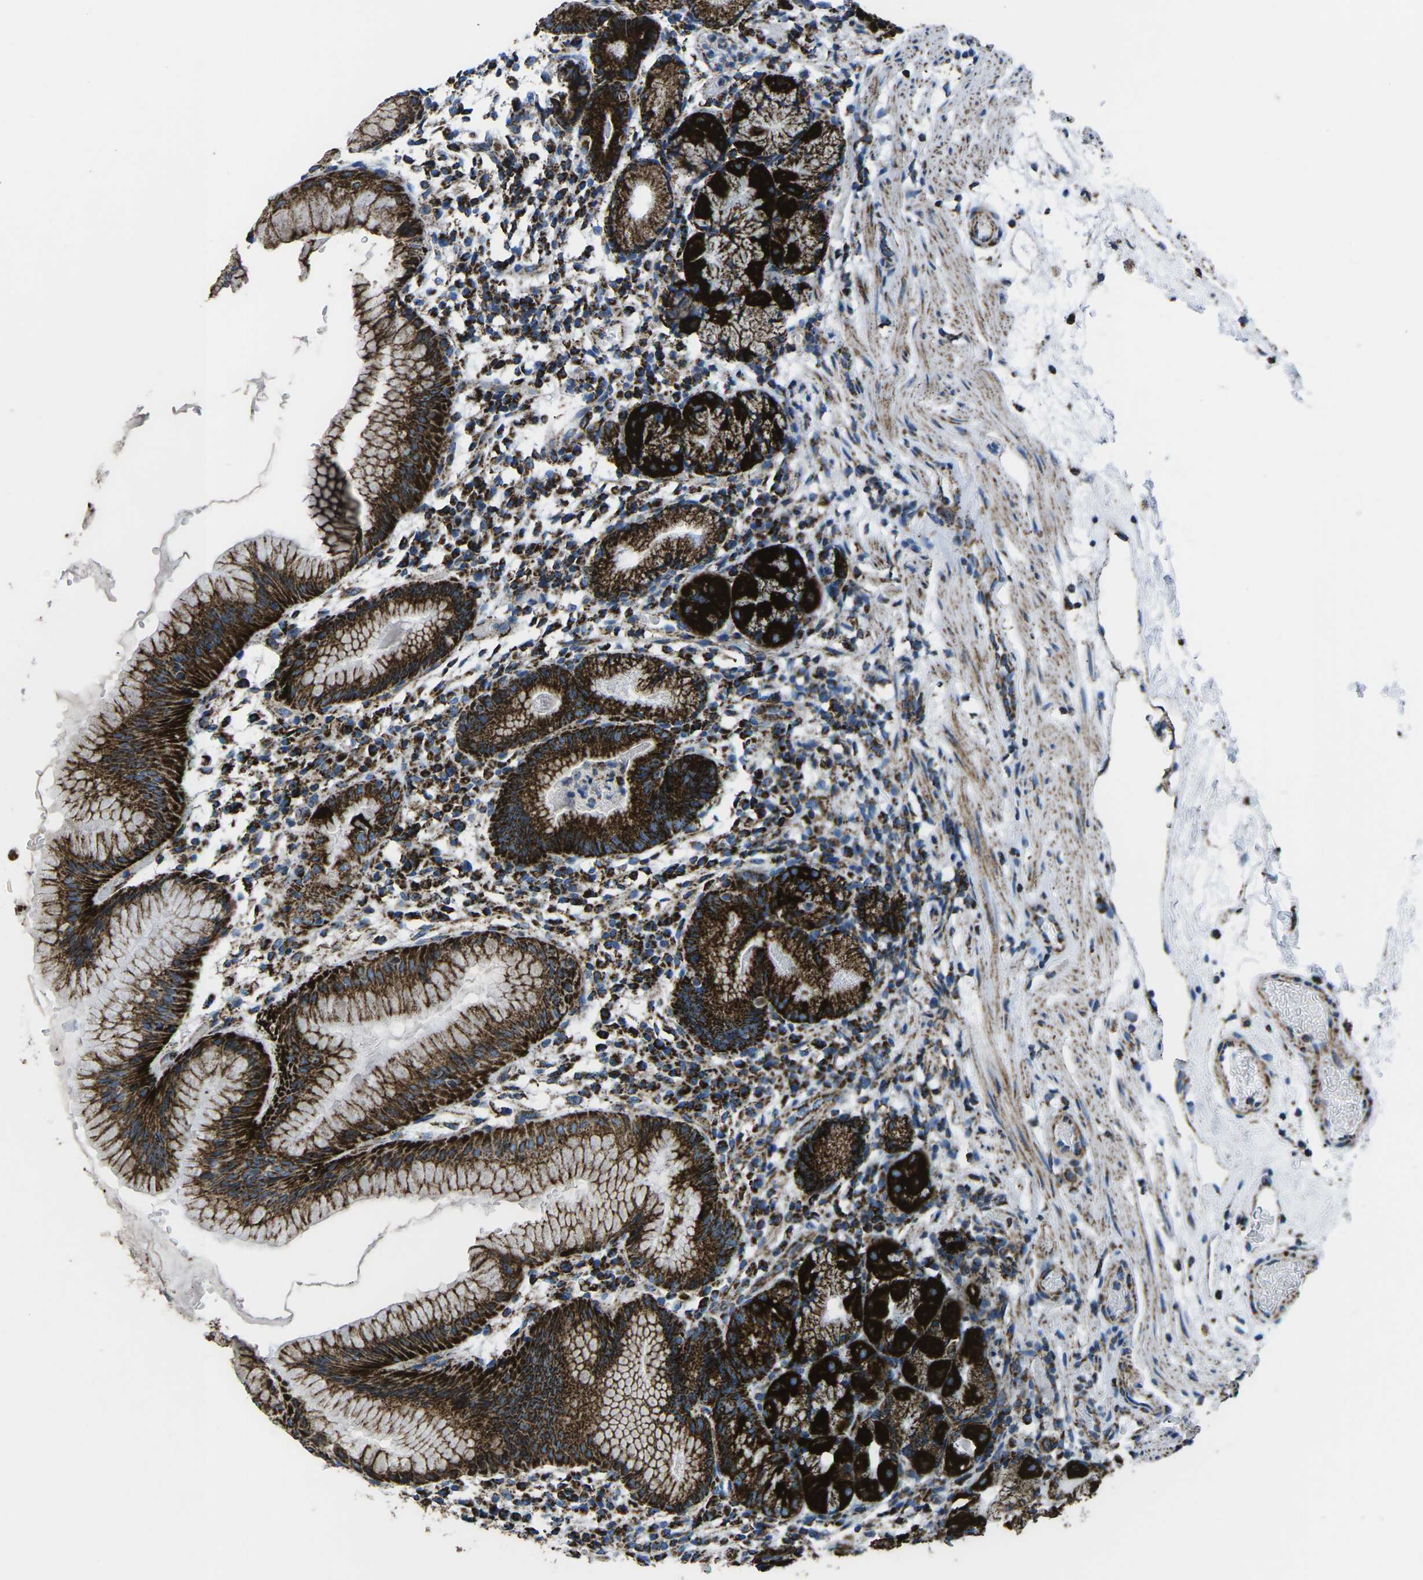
{"staining": {"intensity": "strong", "quantity": ">75%", "location": "cytoplasmic/membranous"}, "tissue": "stomach", "cell_type": "Glandular cells", "image_type": "normal", "snomed": [{"axis": "morphology", "description": "Normal tissue, NOS"}, {"axis": "topography", "description": "Stomach"}, {"axis": "topography", "description": "Stomach, lower"}], "caption": "The histopathology image displays immunohistochemical staining of normal stomach. There is strong cytoplasmic/membranous expression is identified in approximately >75% of glandular cells.", "gene": "MT", "patient": {"sex": "female", "age": 75}}